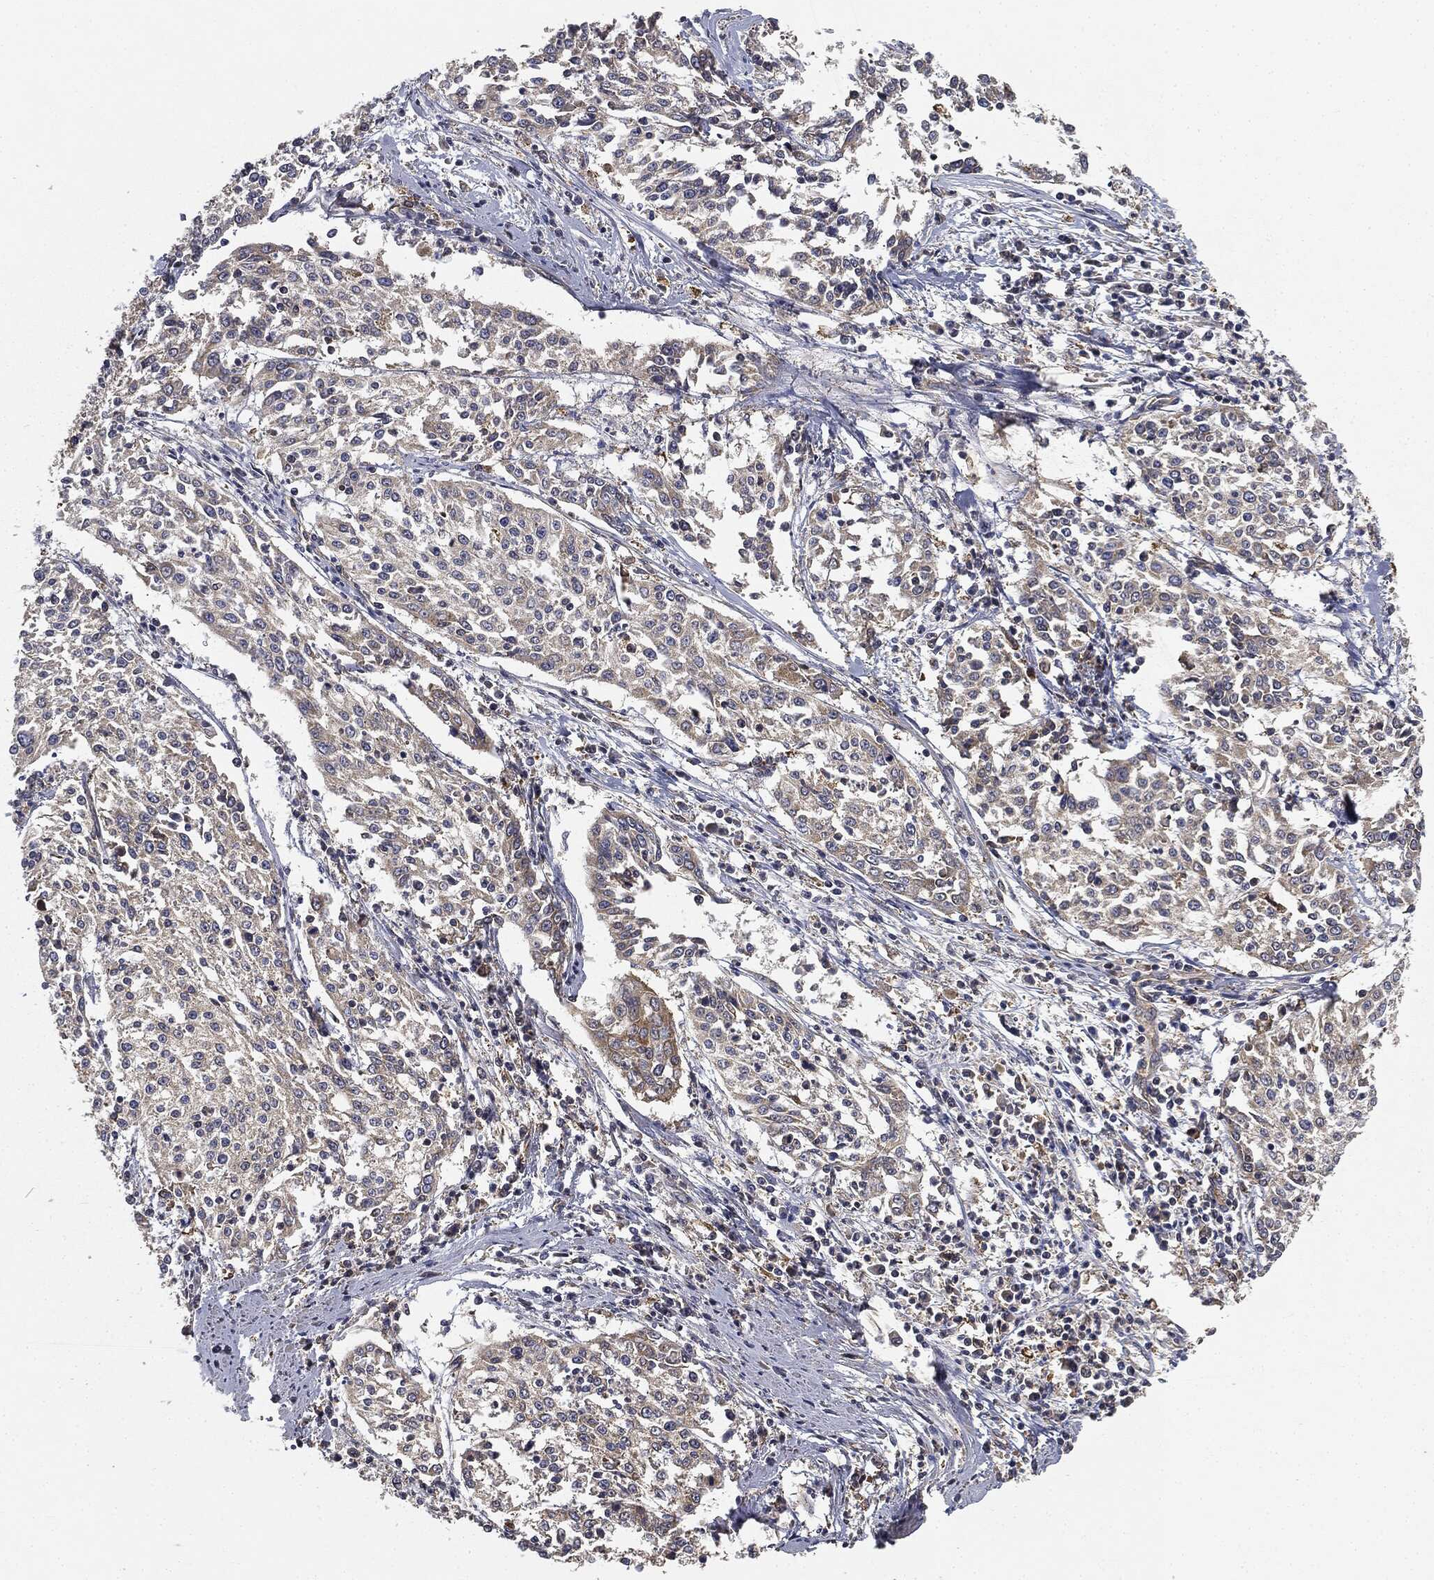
{"staining": {"intensity": "weak", "quantity": "25%-75%", "location": "cytoplasmic/membranous"}, "tissue": "cervical cancer", "cell_type": "Tumor cells", "image_type": "cancer", "snomed": [{"axis": "morphology", "description": "Squamous cell carcinoma, NOS"}, {"axis": "topography", "description": "Cervix"}], "caption": "Immunohistochemistry (IHC) staining of cervical cancer, which exhibits low levels of weak cytoplasmic/membranous staining in about 25%-75% of tumor cells indicating weak cytoplasmic/membranous protein expression. The staining was performed using DAB (3,3'-diaminobenzidine) (brown) for protein detection and nuclei were counterstained in hematoxylin (blue).", "gene": "MIER2", "patient": {"sex": "female", "age": 41}}